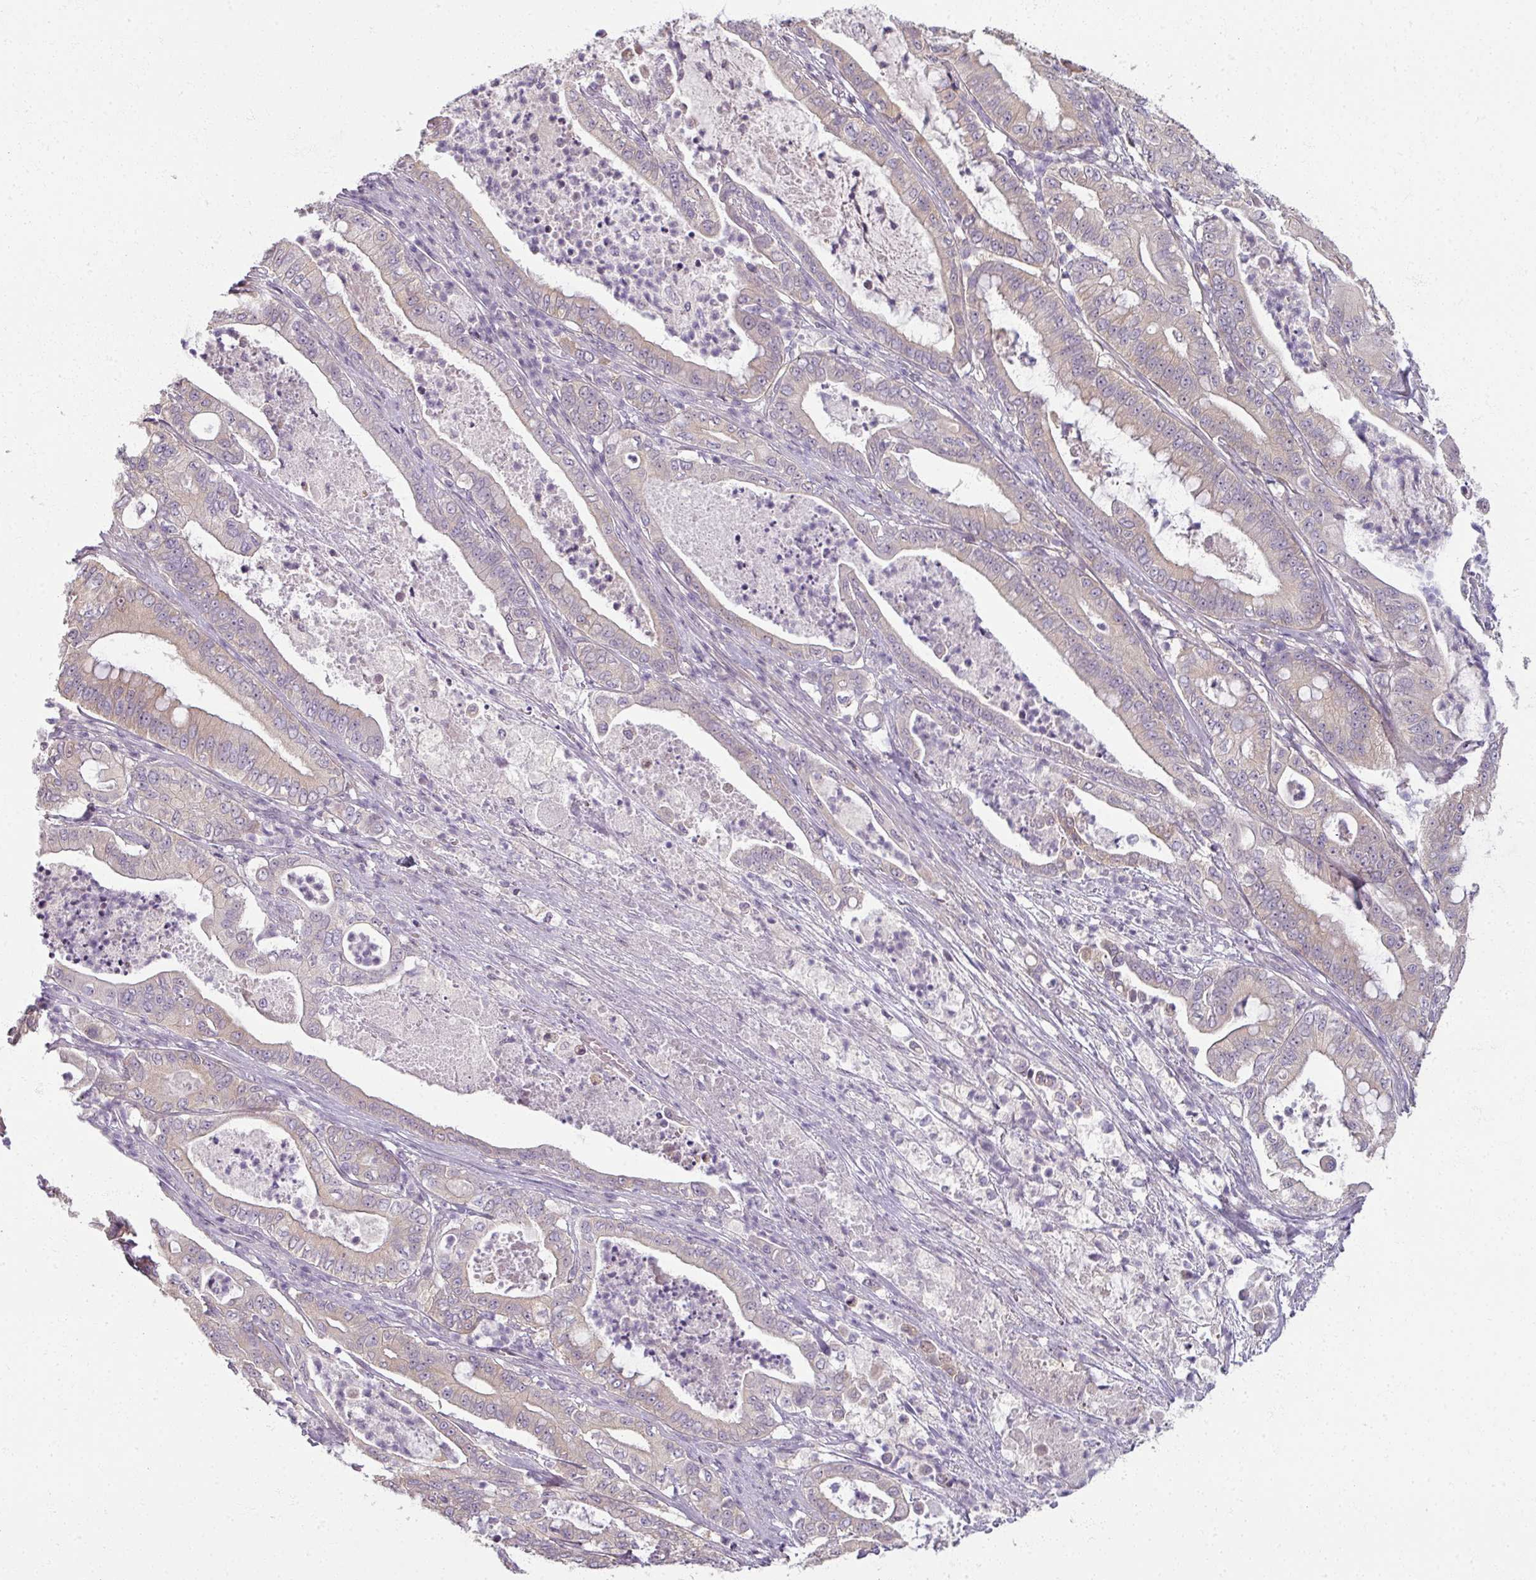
{"staining": {"intensity": "weak", "quantity": "<25%", "location": "cytoplasmic/membranous"}, "tissue": "pancreatic cancer", "cell_type": "Tumor cells", "image_type": "cancer", "snomed": [{"axis": "morphology", "description": "Adenocarcinoma, NOS"}, {"axis": "topography", "description": "Pancreas"}], "caption": "High power microscopy micrograph of an immunohistochemistry photomicrograph of adenocarcinoma (pancreatic), revealing no significant expression in tumor cells. The staining is performed using DAB (3,3'-diaminobenzidine) brown chromogen with nuclei counter-stained in using hematoxylin.", "gene": "MYMK", "patient": {"sex": "male", "age": 71}}